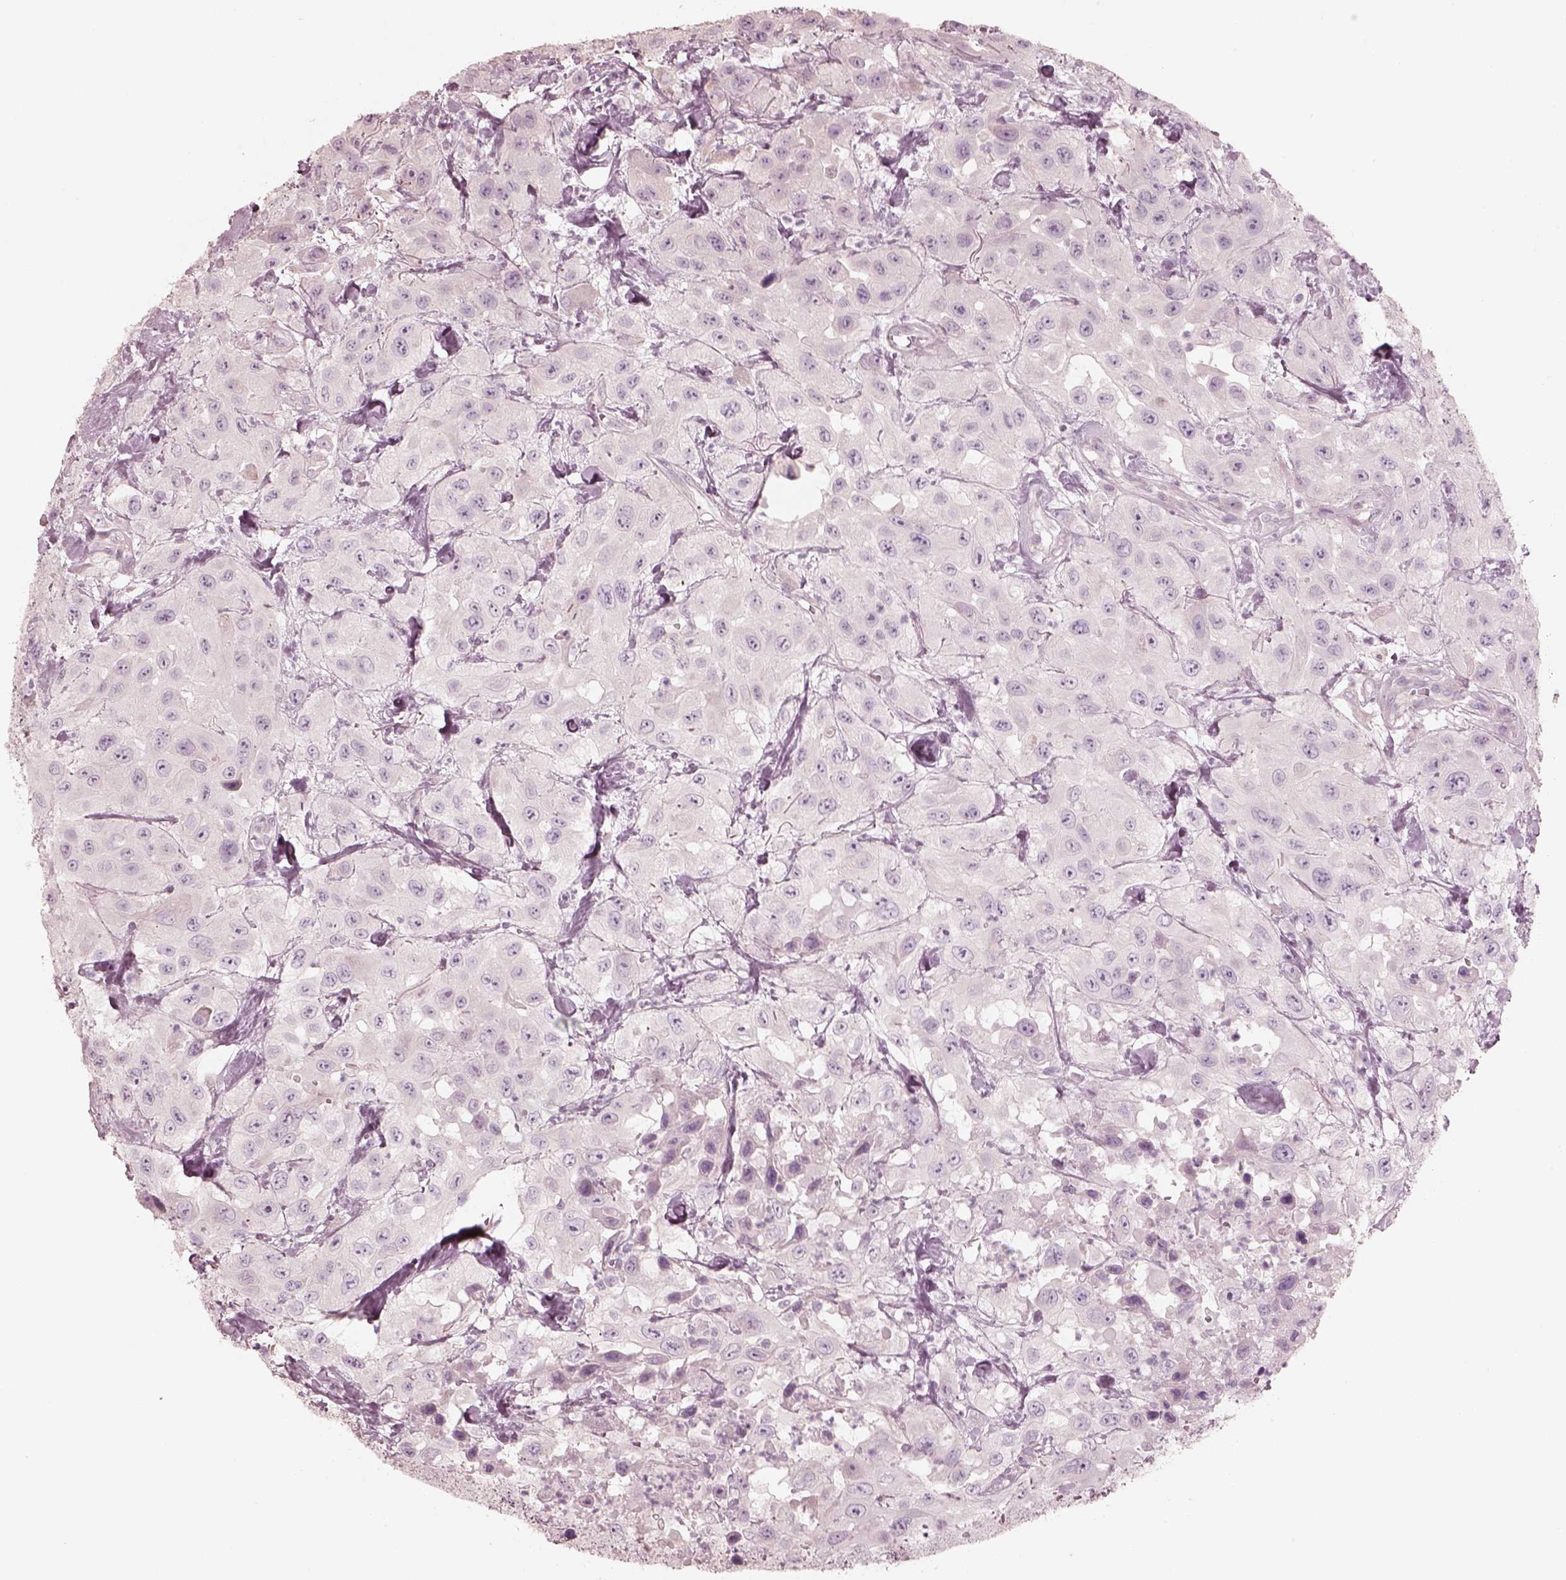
{"staining": {"intensity": "negative", "quantity": "none", "location": "none"}, "tissue": "urothelial cancer", "cell_type": "Tumor cells", "image_type": "cancer", "snomed": [{"axis": "morphology", "description": "Urothelial carcinoma, High grade"}, {"axis": "topography", "description": "Urinary bladder"}], "caption": "IHC image of neoplastic tissue: urothelial cancer stained with DAB (3,3'-diaminobenzidine) exhibits no significant protein expression in tumor cells.", "gene": "ZP4", "patient": {"sex": "male", "age": 79}}